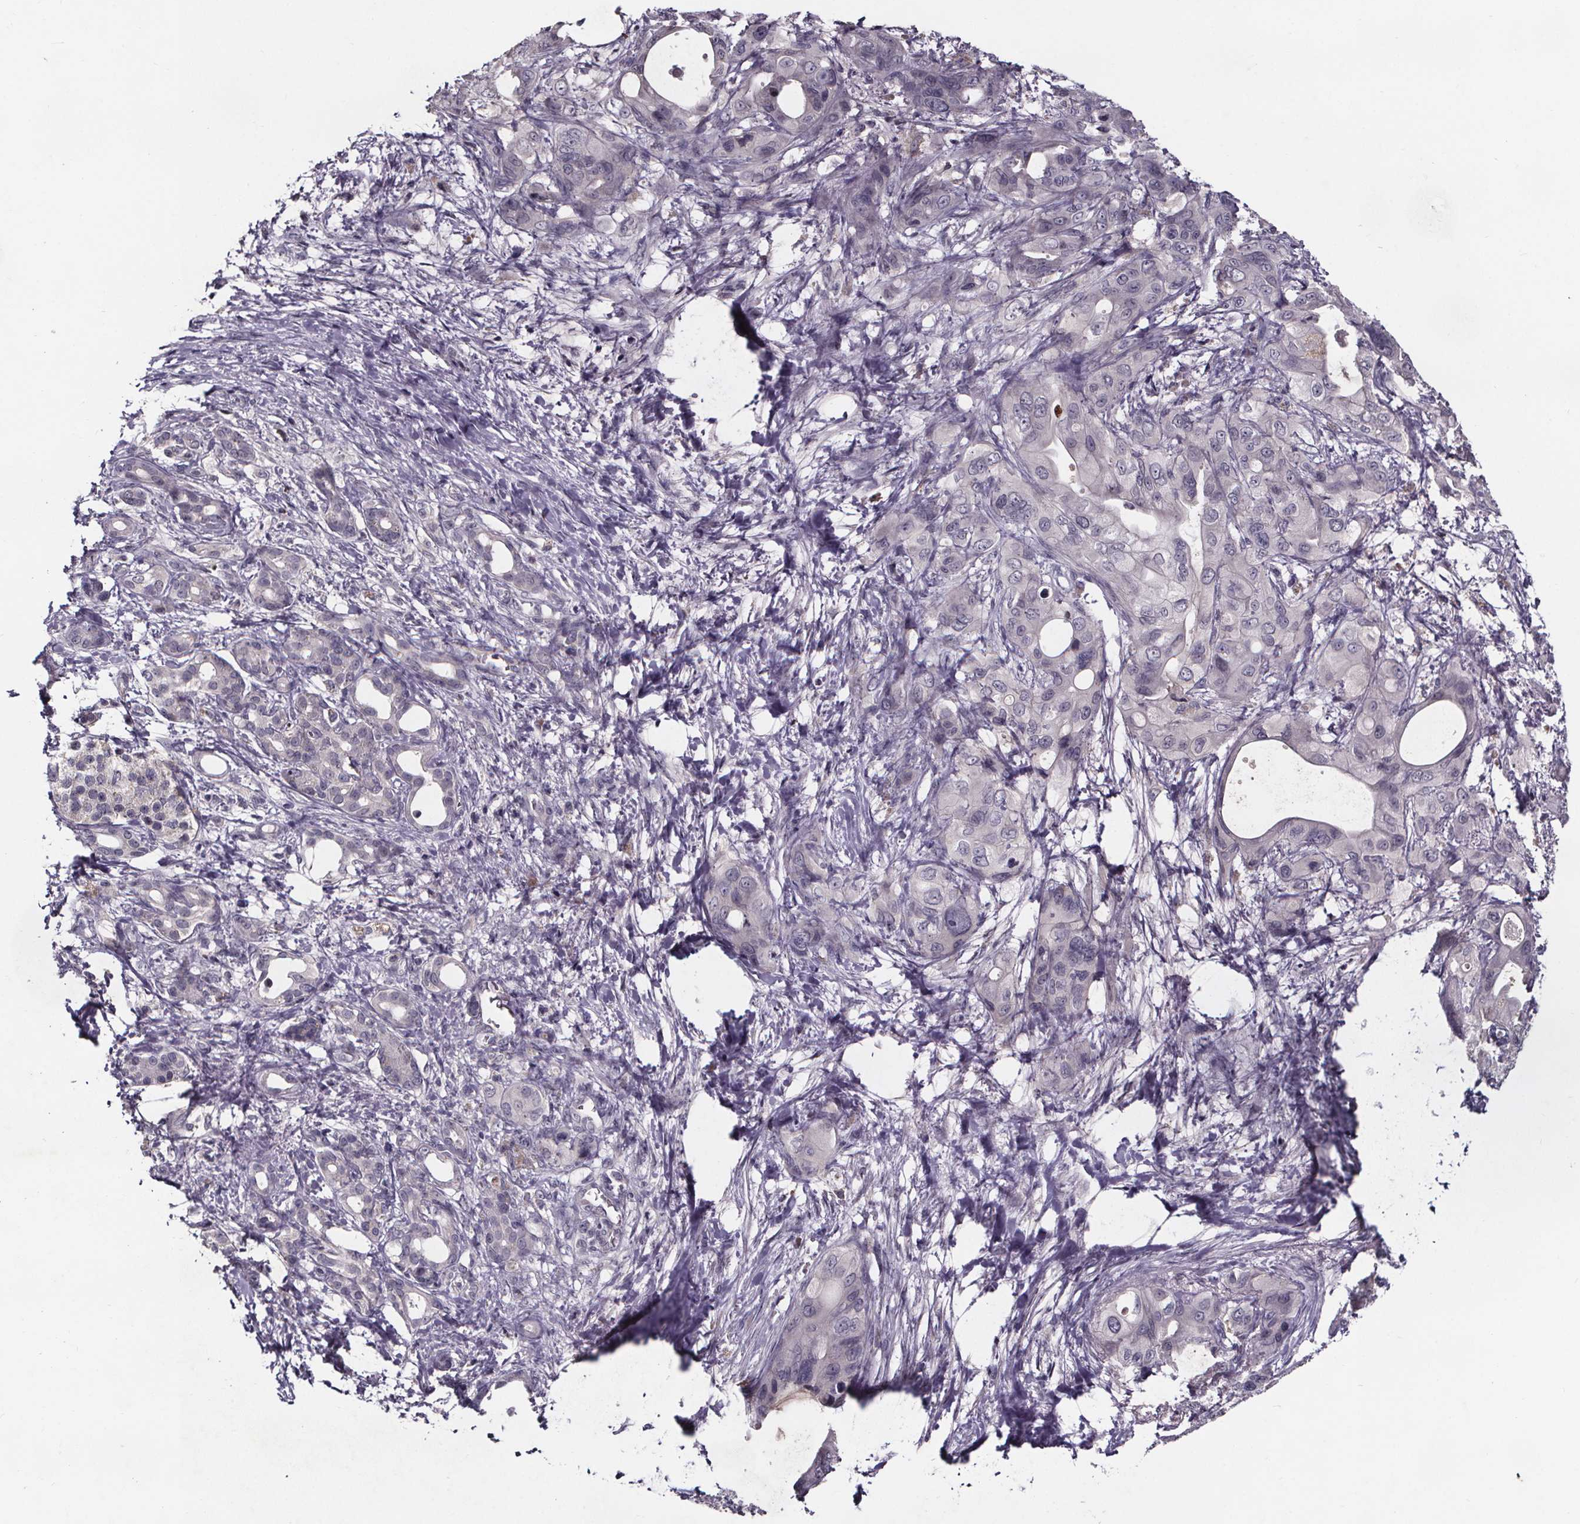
{"staining": {"intensity": "negative", "quantity": "none", "location": "none"}, "tissue": "pancreatic cancer", "cell_type": "Tumor cells", "image_type": "cancer", "snomed": [{"axis": "morphology", "description": "Adenocarcinoma, NOS"}, {"axis": "topography", "description": "Pancreas"}], "caption": "IHC micrograph of human pancreatic cancer stained for a protein (brown), which shows no expression in tumor cells.", "gene": "NPHP4", "patient": {"sex": "male", "age": 71}}